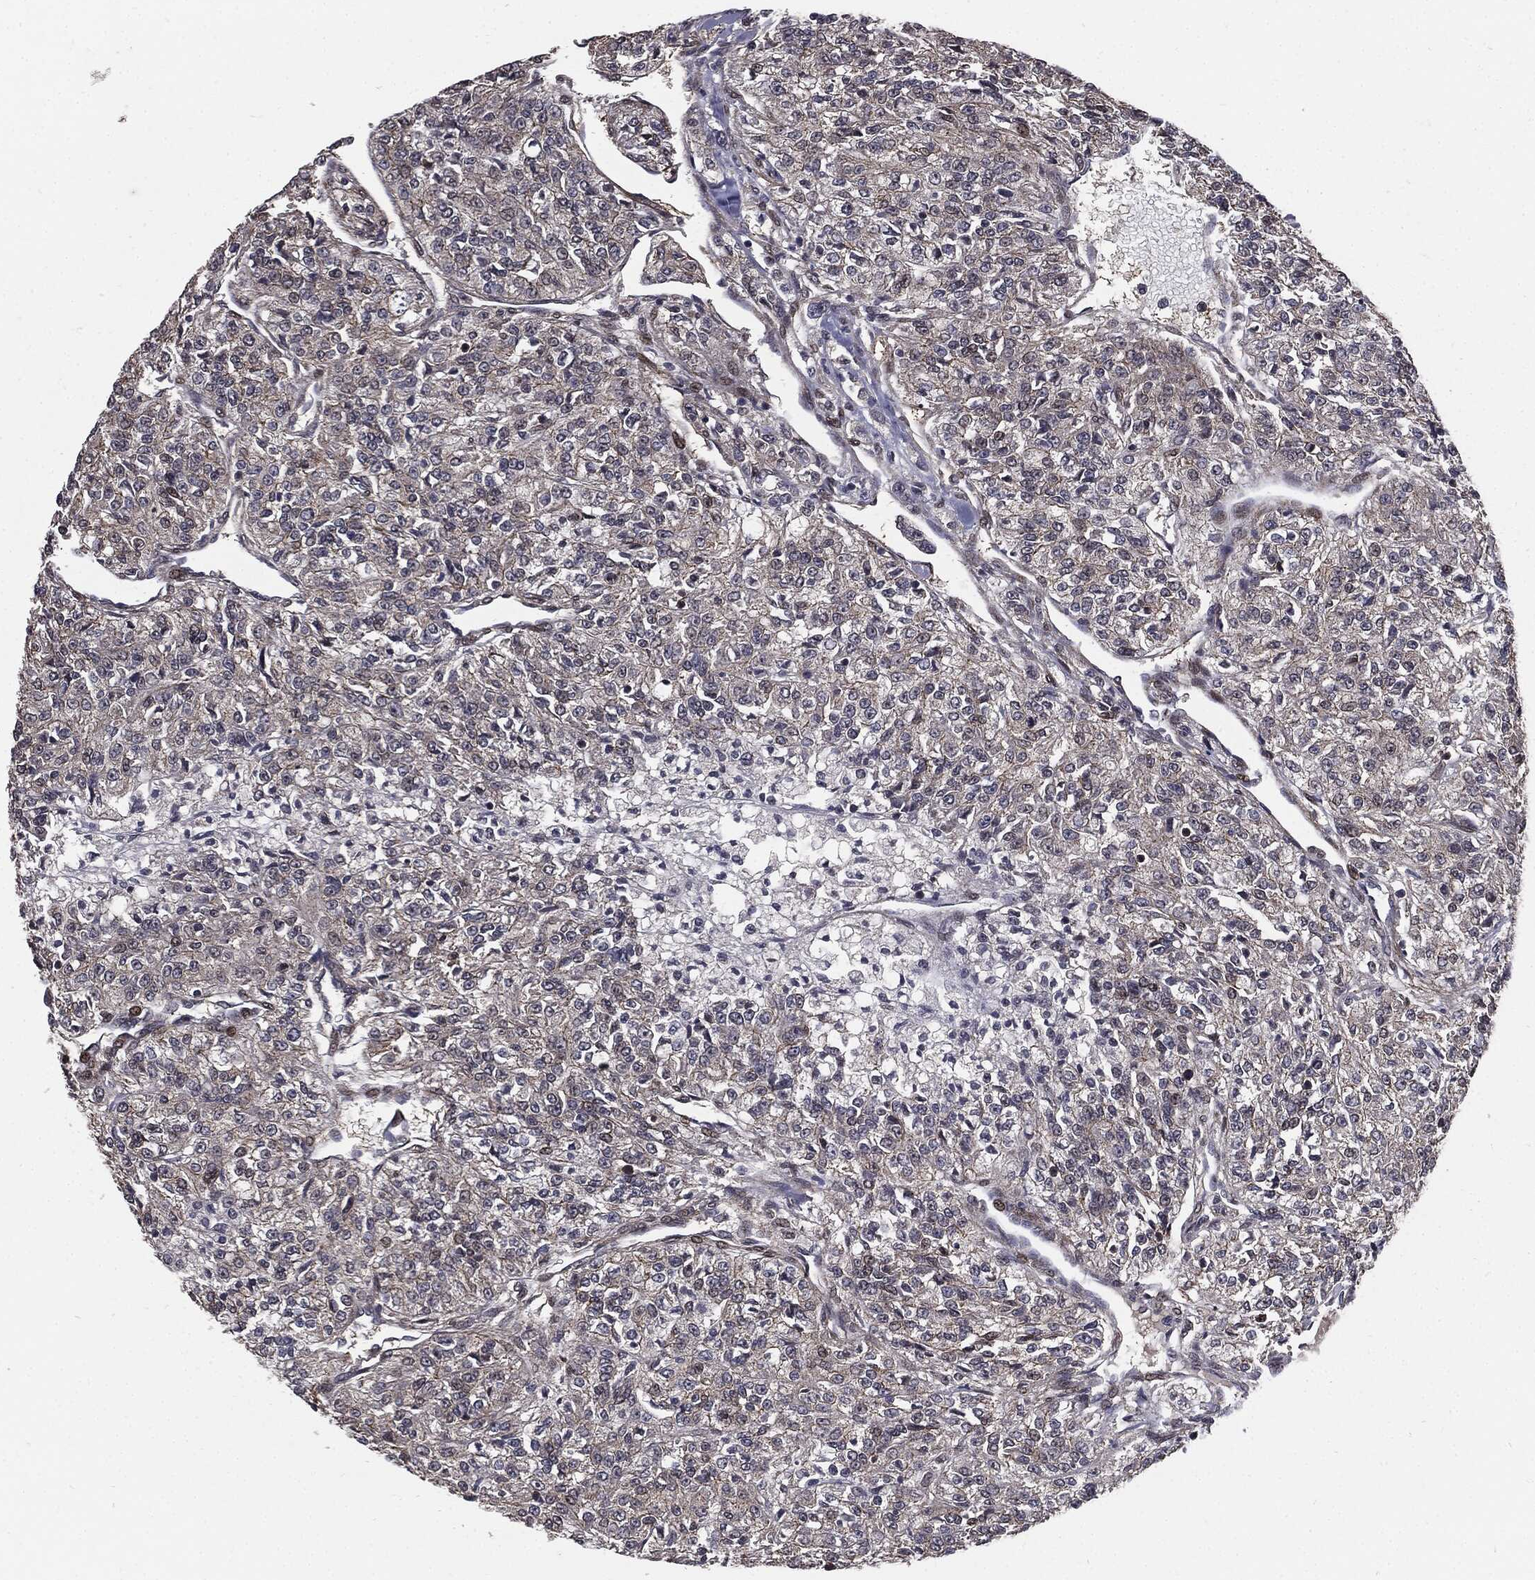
{"staining": {"intensity": "weak", "quantity": "<25%", "location": "cytoplasmic/membranous"}, "tissue": "renal cancer", "cell_type": "Tumor cells", "image_type": "cancer", "snomed": [{"axis": "morphology", "description": "Adenocarcinoma, NOS"}, {"axis": "topography", "description": "Kidney"}], "caption": "IHC photomicrograph of renal adenocarcinoma stained for a protein (brown), which displays no expression in tumor cells.", "gene": "PTPA", "patient": {"sex": "female", "age": 63}}